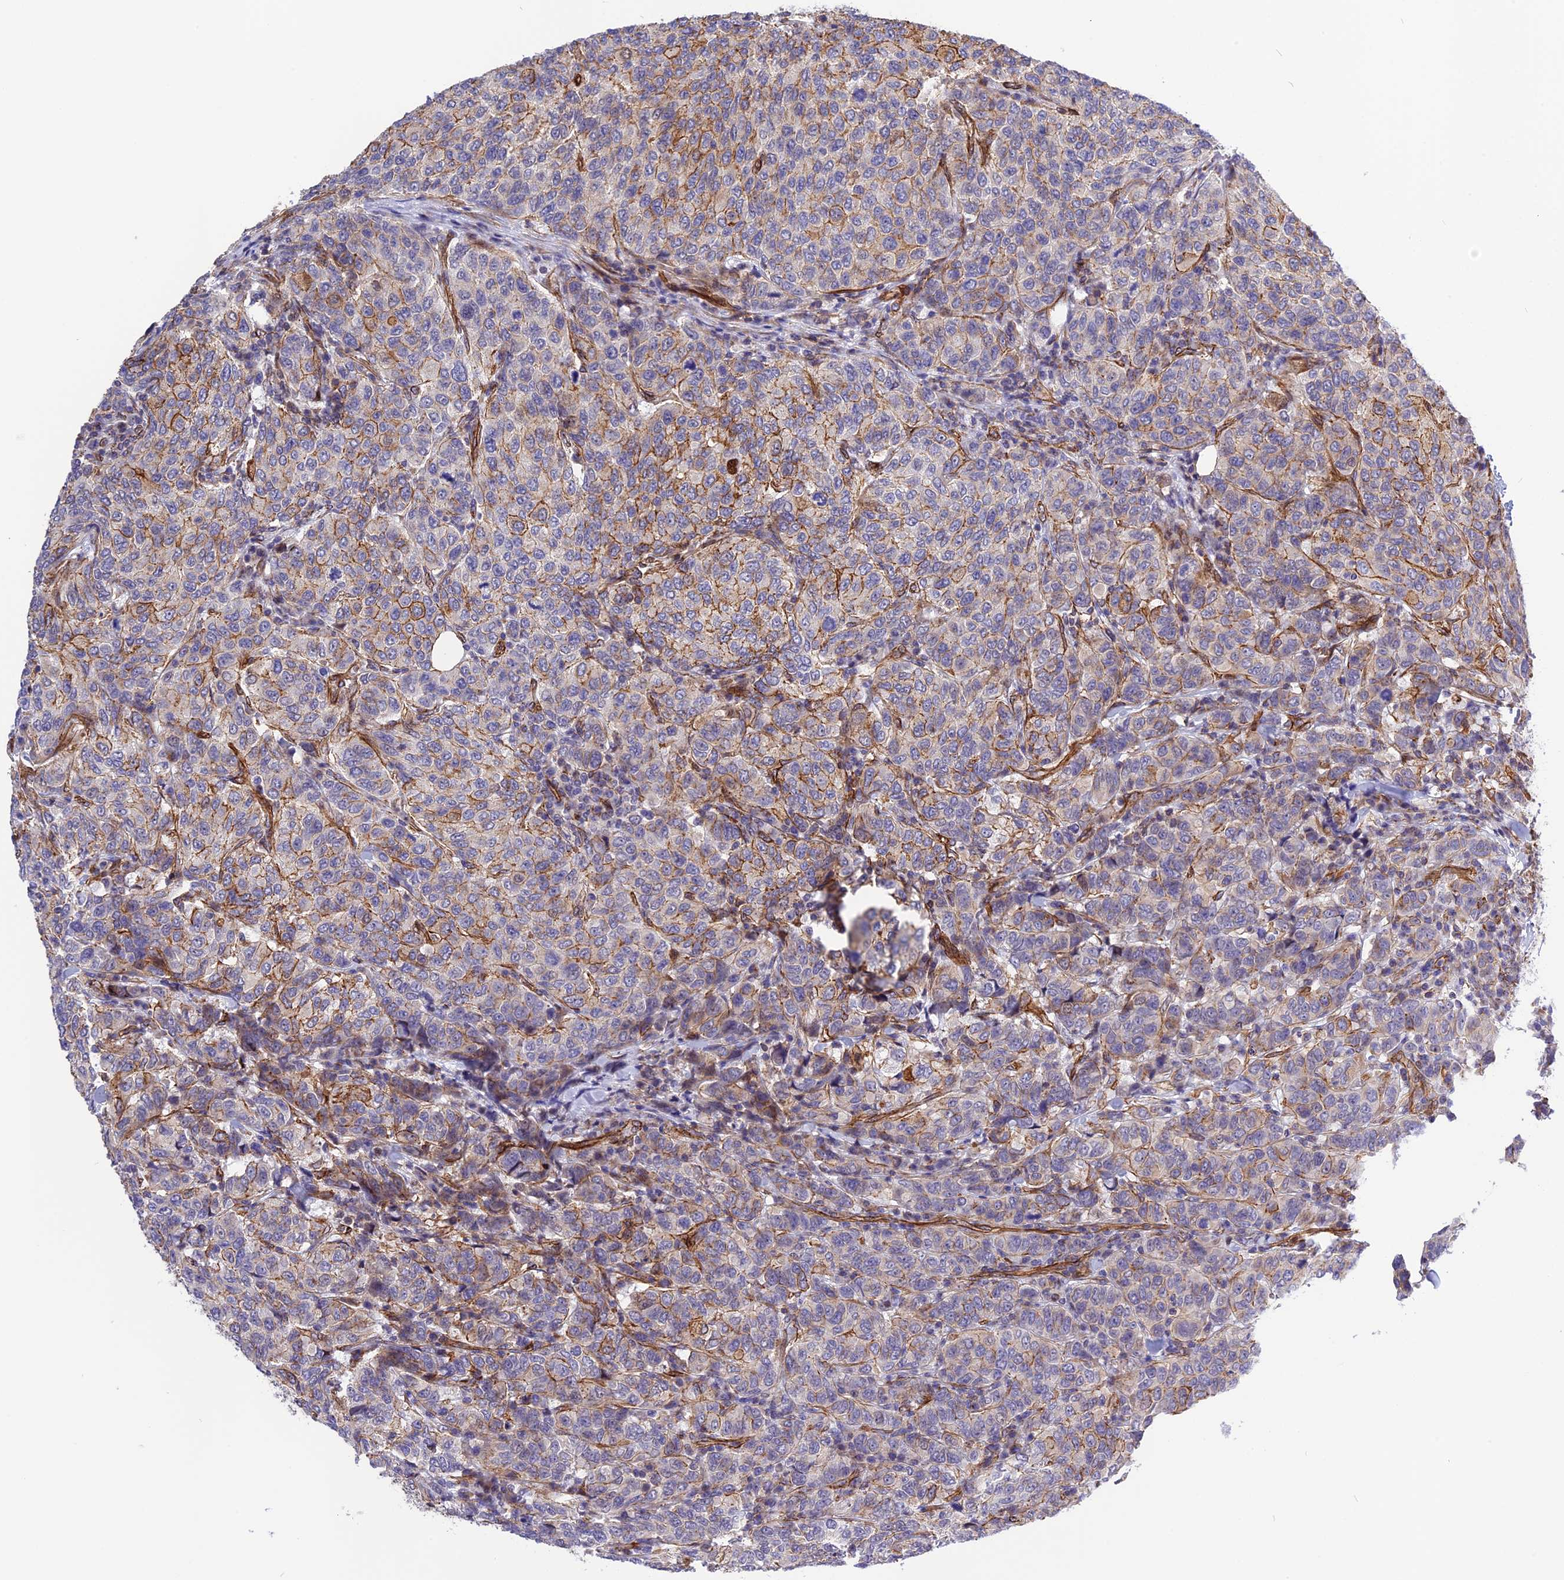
{"staining": {"intensity": "moderate", "quantity": "25%-75%", "location": "cytoplasmic/membranous"}, "tissue": "breast cancer", "cell_type": "Tumor cells", "image_type": "cancer", "snomed": [{"axis": "morphology", "description": "Duct carcinoma"}, {"axis": "topography", "description": "Breast"}], "caption": "This is a micrograph of immunohistochemistry staining of breast intraductal carcinoma, which shows moderate staining in the cytoplasmic/membranous of tumor cells.", "gene": "R3HDM4", "patient": {"sex": "female", "age": 55}}